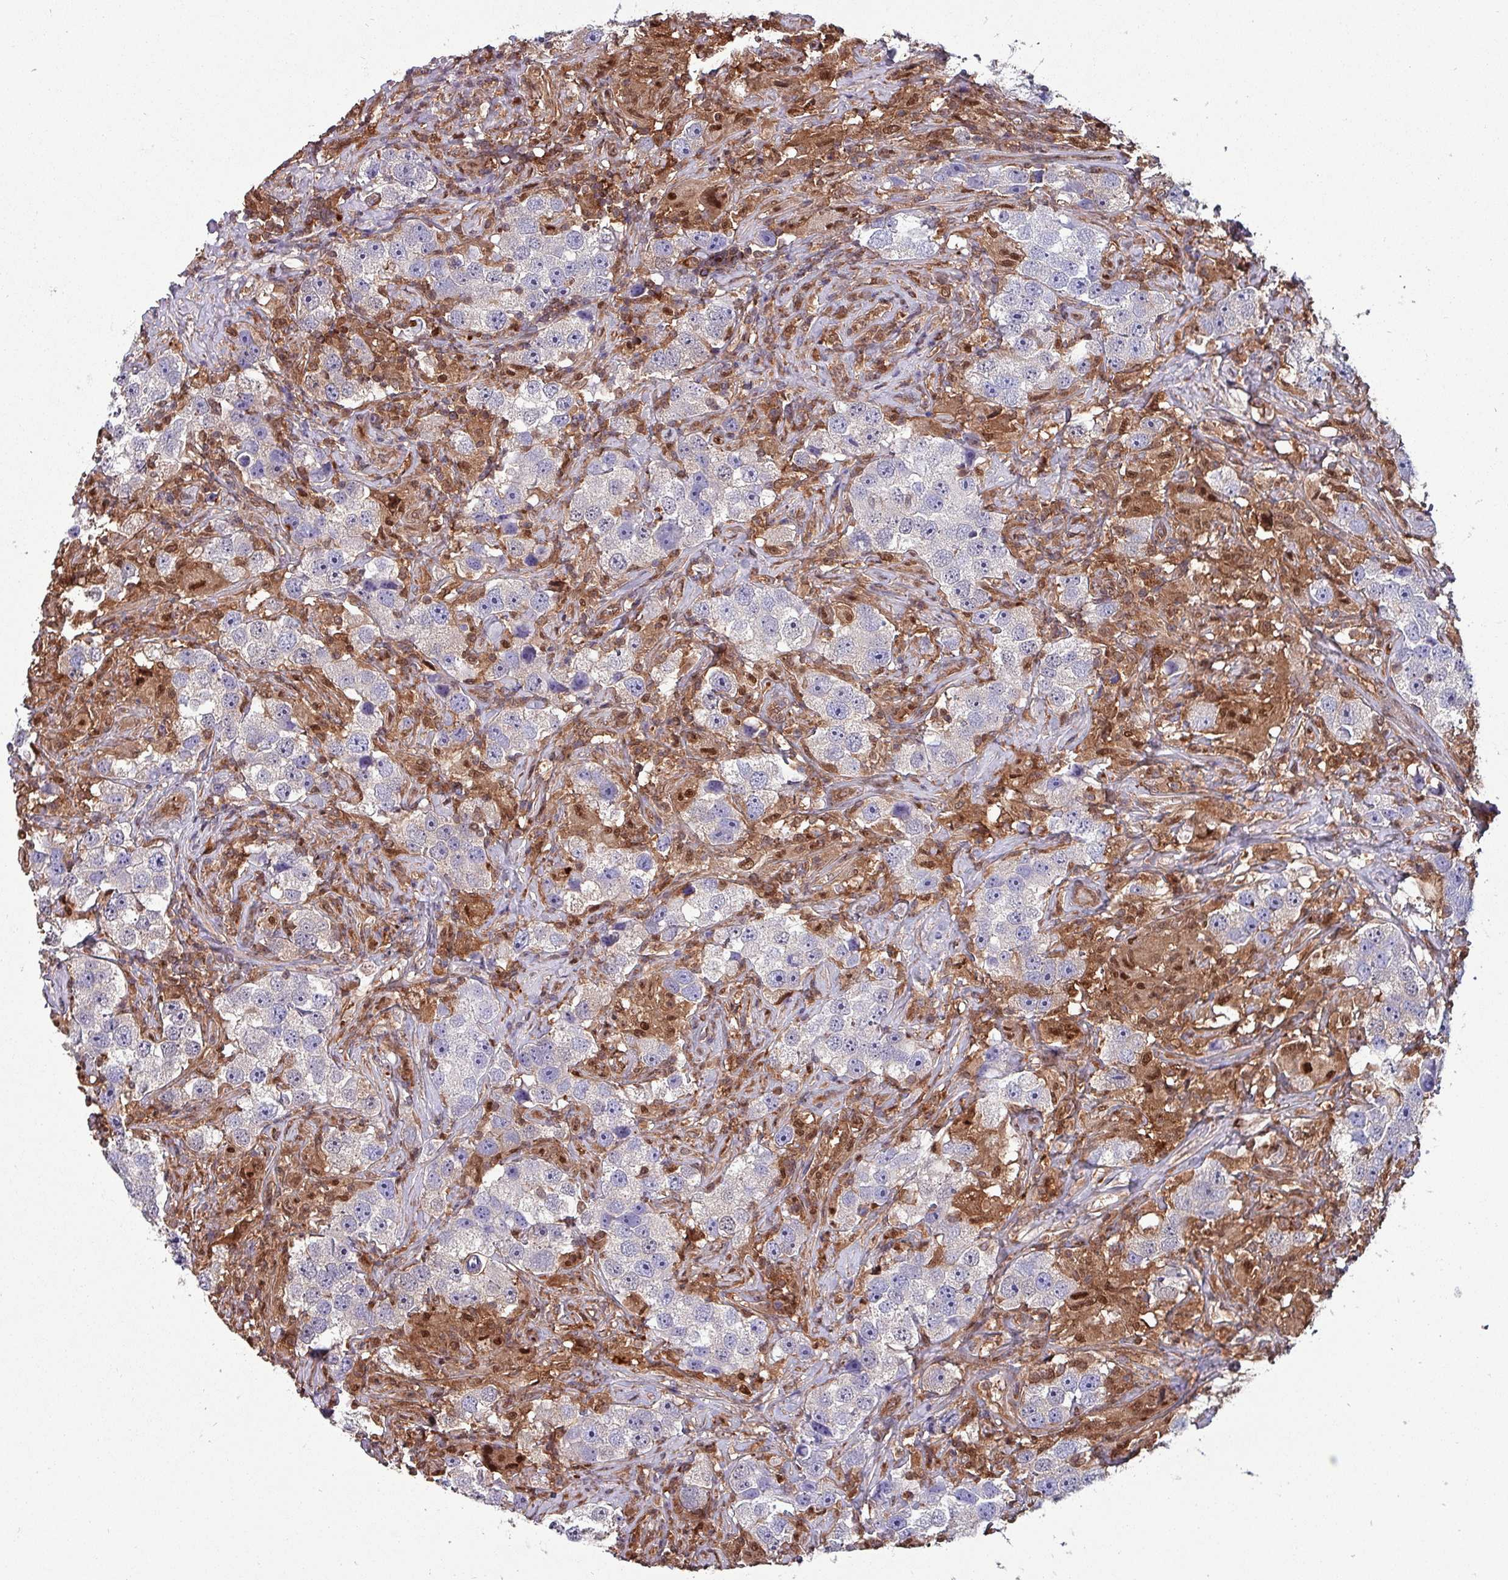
{"staining": {"intensity": "negative", "quantity": "none", "location": "none"}, "tissue": "testis cancer", "cell_type": "Tumor cells", "image_type": "cancer", "snomed": [{"axis": "morphology", "description": "Seminoma, NOS"}, {"axis": "topography", "description": "Testis"}], "caption": "Immunohistochemistry of human testis seminoma reveals no expression in tumor cells.", "gene": "PSMB8", "patient": {"sex": "male", "age": 49}}